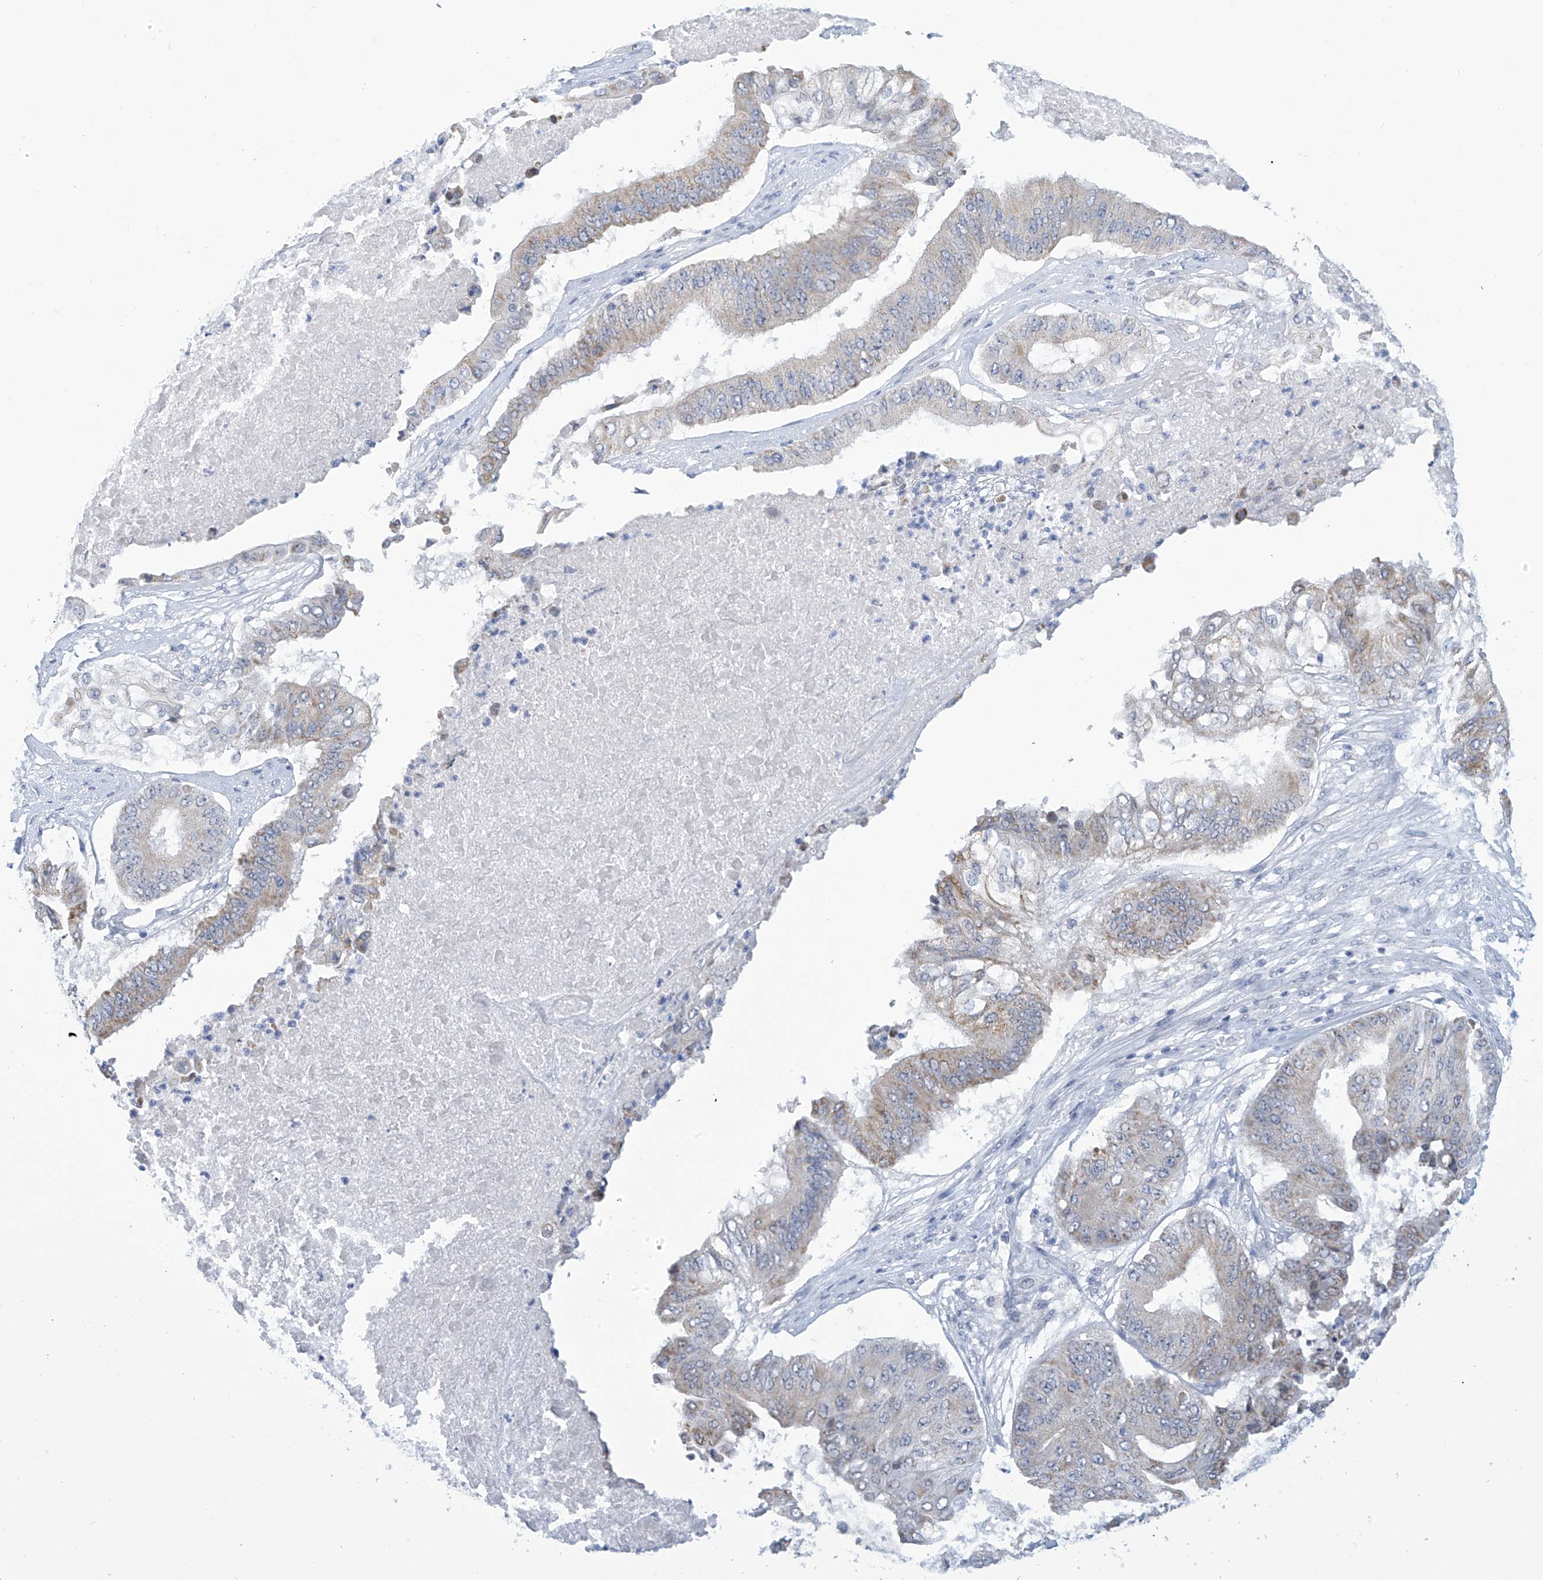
{"staining": {"intensity": "moderate", "quantity": "<25%", "location": "cytoplasmic/membranous"}, "tissue": "pancreatic cancer", "cell_type": "Tumor cells", "image_type": "cancer", "snomed": [{"axis": "morphology", "description": "Adenocarcinoma, NOS"}, {"axis": "topography", "description": "Pancreas"}], "caption": "Immunohistochemical staining of pancreatic cancer displays low levels of moderate cytoplasmic/membranous staining in about <25% of tumor cells.", "gene": "IBA57", "patient": {"sex": "female", "age": 77}}